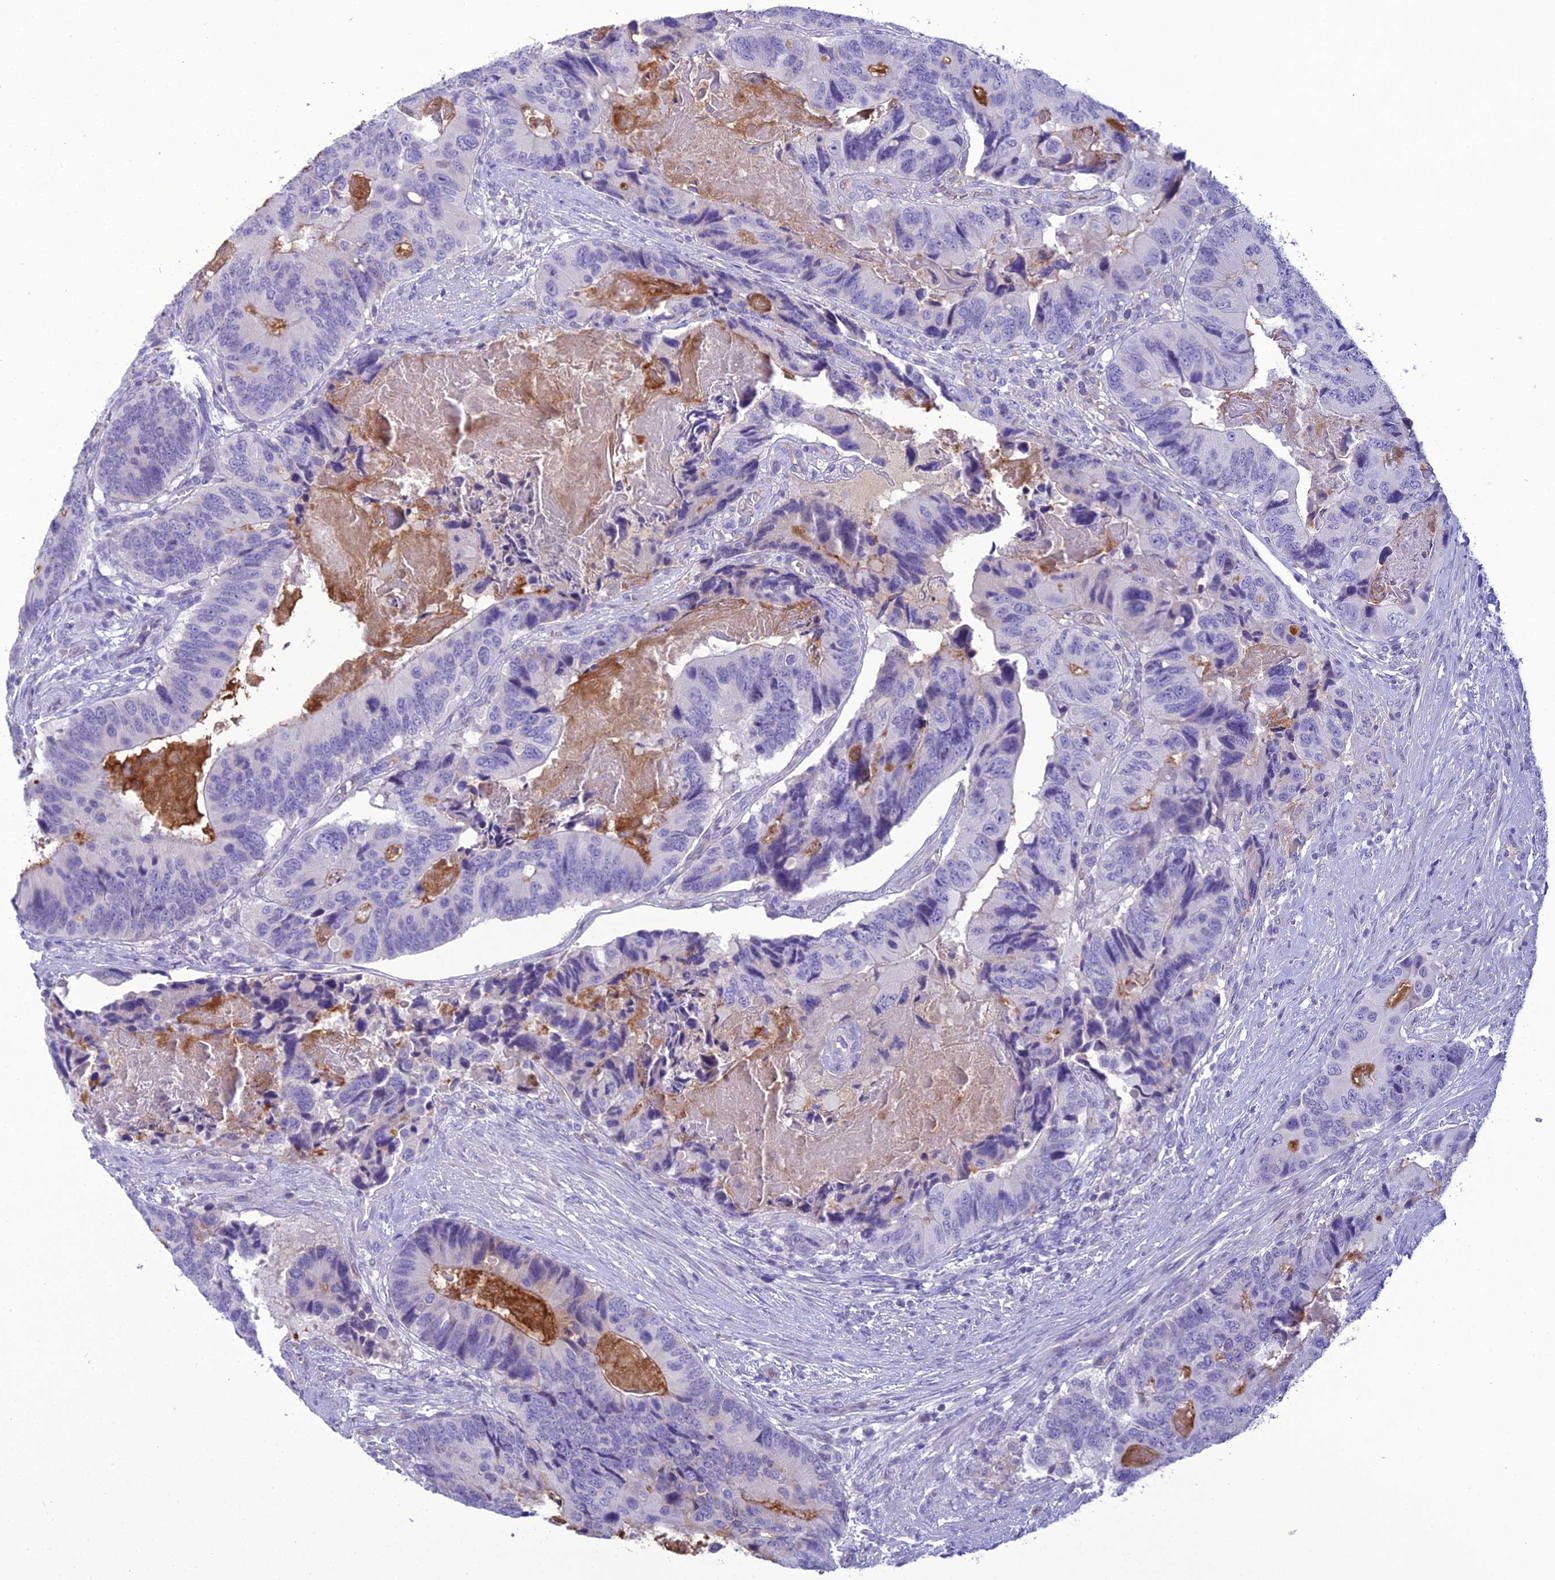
{"staining": {"intensity": "negative", "quantity": "none", "location": "none"}, "tissue": "colorectal cancer", "cell_type": "Tumor cells", "image_type": "cancer", "snomed": [{"axis": "morphology", "description": "Adenocarcinoma, NOS"}, {"axis": "topography", "description": "Colon"}], "caption": "IHC of colorectal cancer (adenocarcinoma) shows no expression in tumor cells.", "gene": "ACE", "patient": {"sex": "male", "age": 84}}